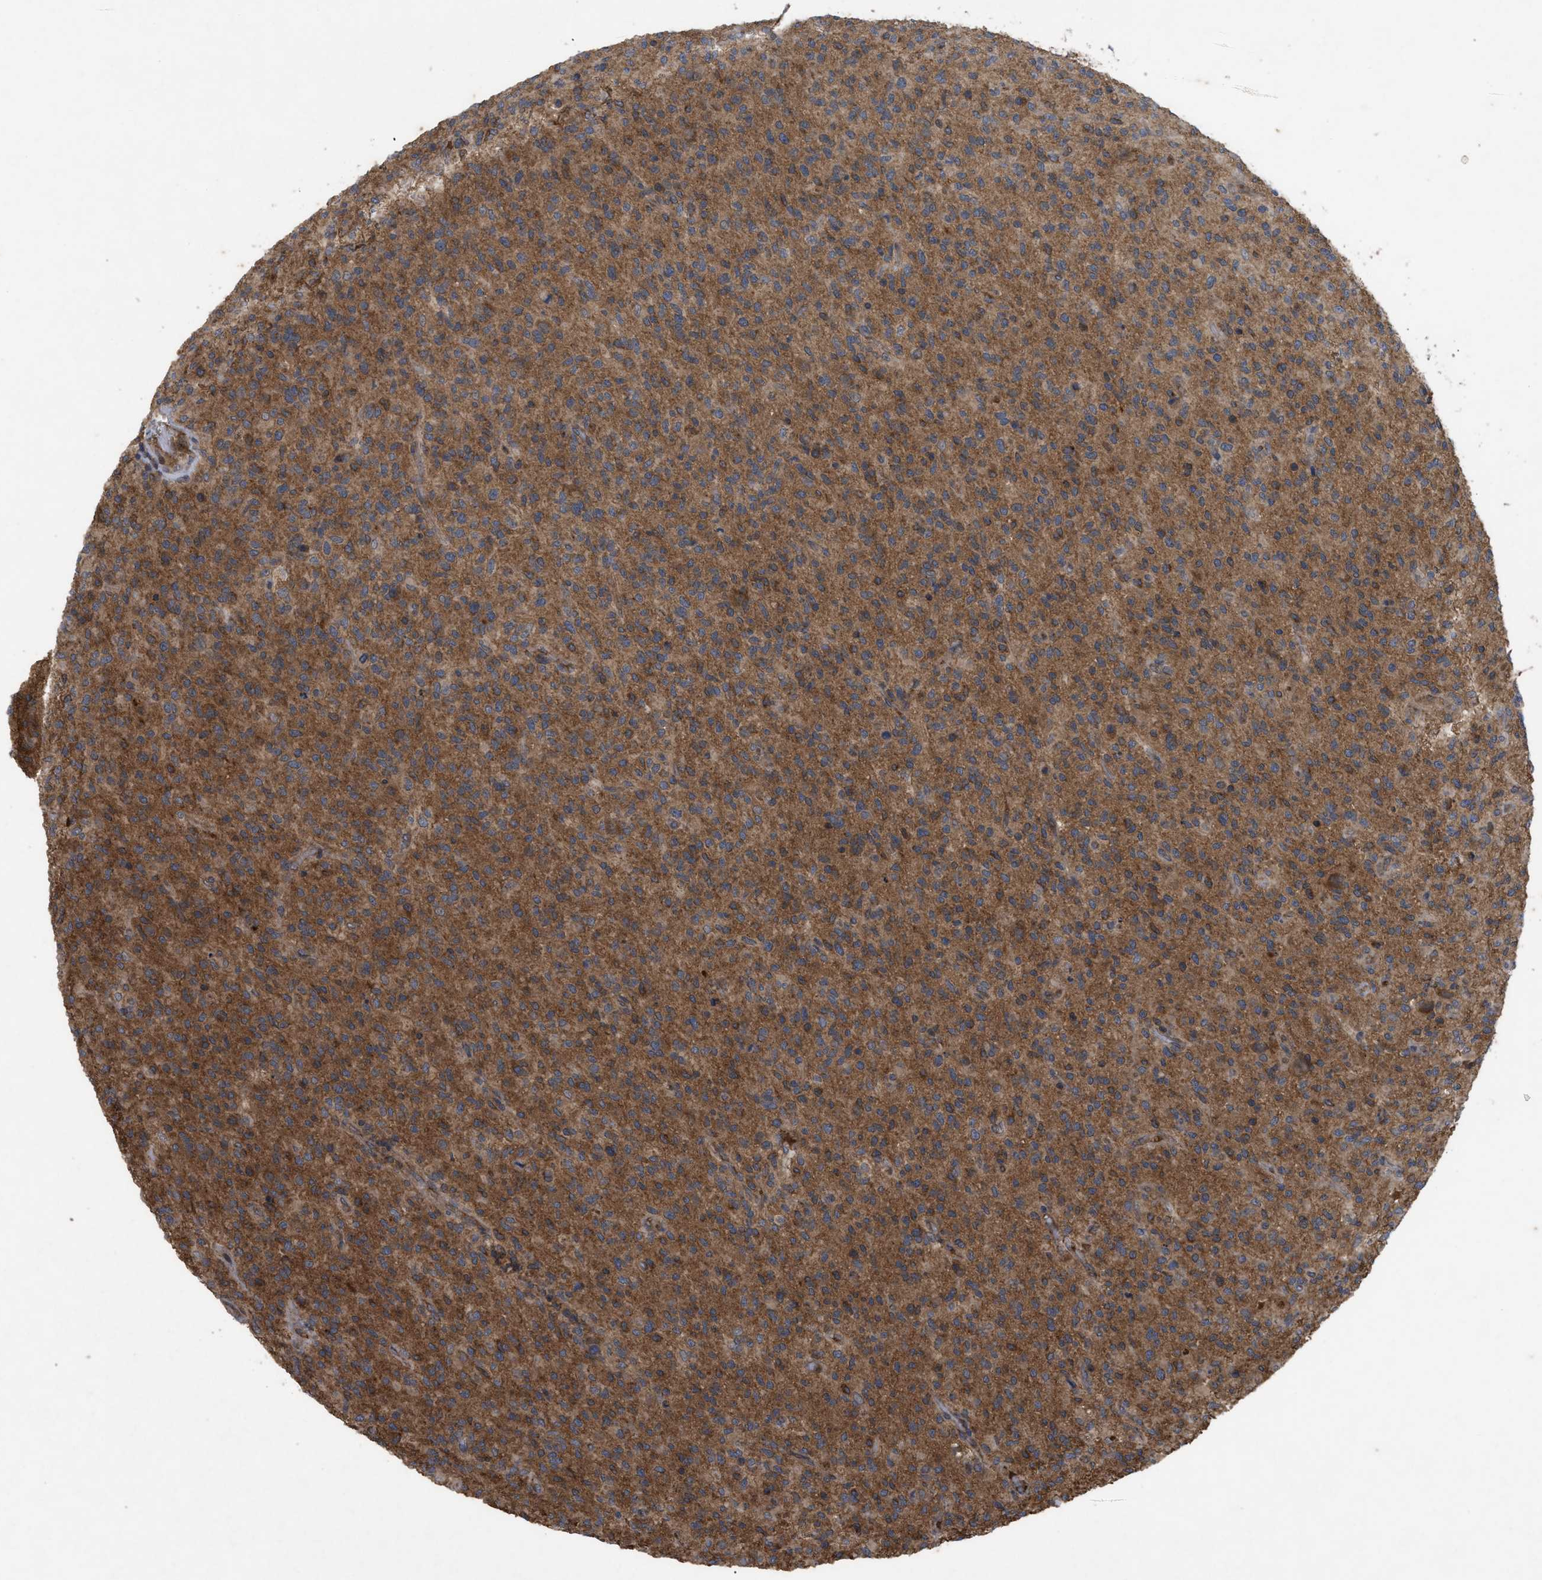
{"staining": {"intensity": "moderate", "quantity": ">75%", "location": "cytoplasmic/membranous"}, "tissue": "glioma", "cell_type": "Tumor cells", "image_type": "cancer", "snomed": [{"axis": "morphology", "description": "Glioma, malignant, High grade"}, {"axis": "topography", "description": "Brain"}], "caption": "Brown immunohistochemical staining in human high-grade glioma (malignant) shows moderate cytoplasmic/membranous positivity in about >75% of tumor cells. The staining was performed using DAB (3,3'-diaminobenzidine), with brown indicating positive protein expression. Nuclei are stained blue with hematoxylin.", "gene": "RAB2A", "patient": {"sex": "male", "age": 71}}